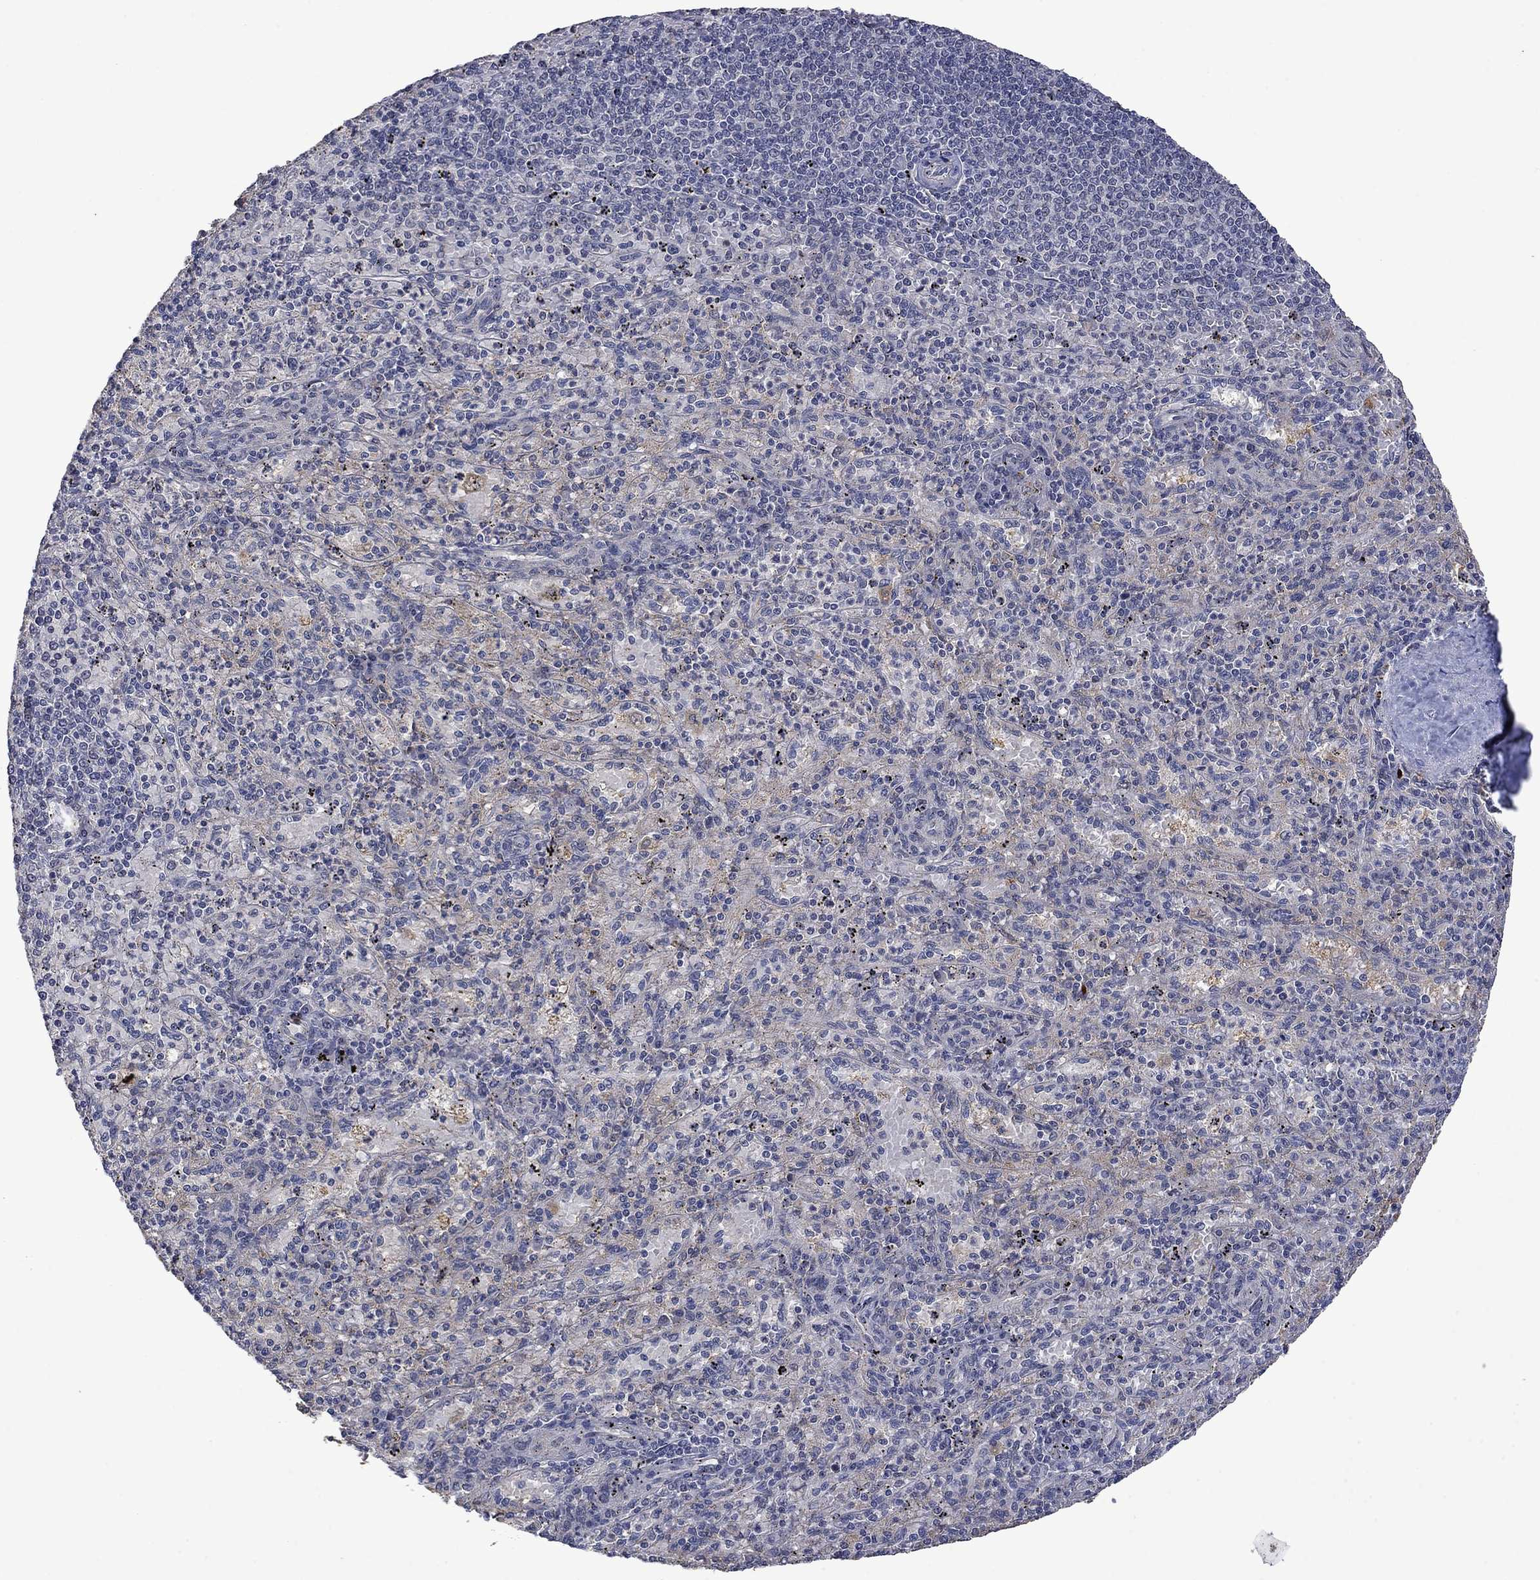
{"staining": {"intensity": "moderate", "quantity": "<25%", "location": "cytoplasmic/membranous"}, "tissue": "spleen", "cell_type": "Cells in red pulp", "image_type": "normal", "snomed": [{"axis": "morphology", "description": "Normal tissue, NOS"}, {"axis": "topography", "description": "Spleen"}], "caption": "Immunohistochemistry of unremarkable spleen reveals low levels of moderate cytoplasmic/membranous positivity in approximately <25% of cells in red pulp.", "gene": "PHKA1", "patient": {"sex": "male", "age": 60}}